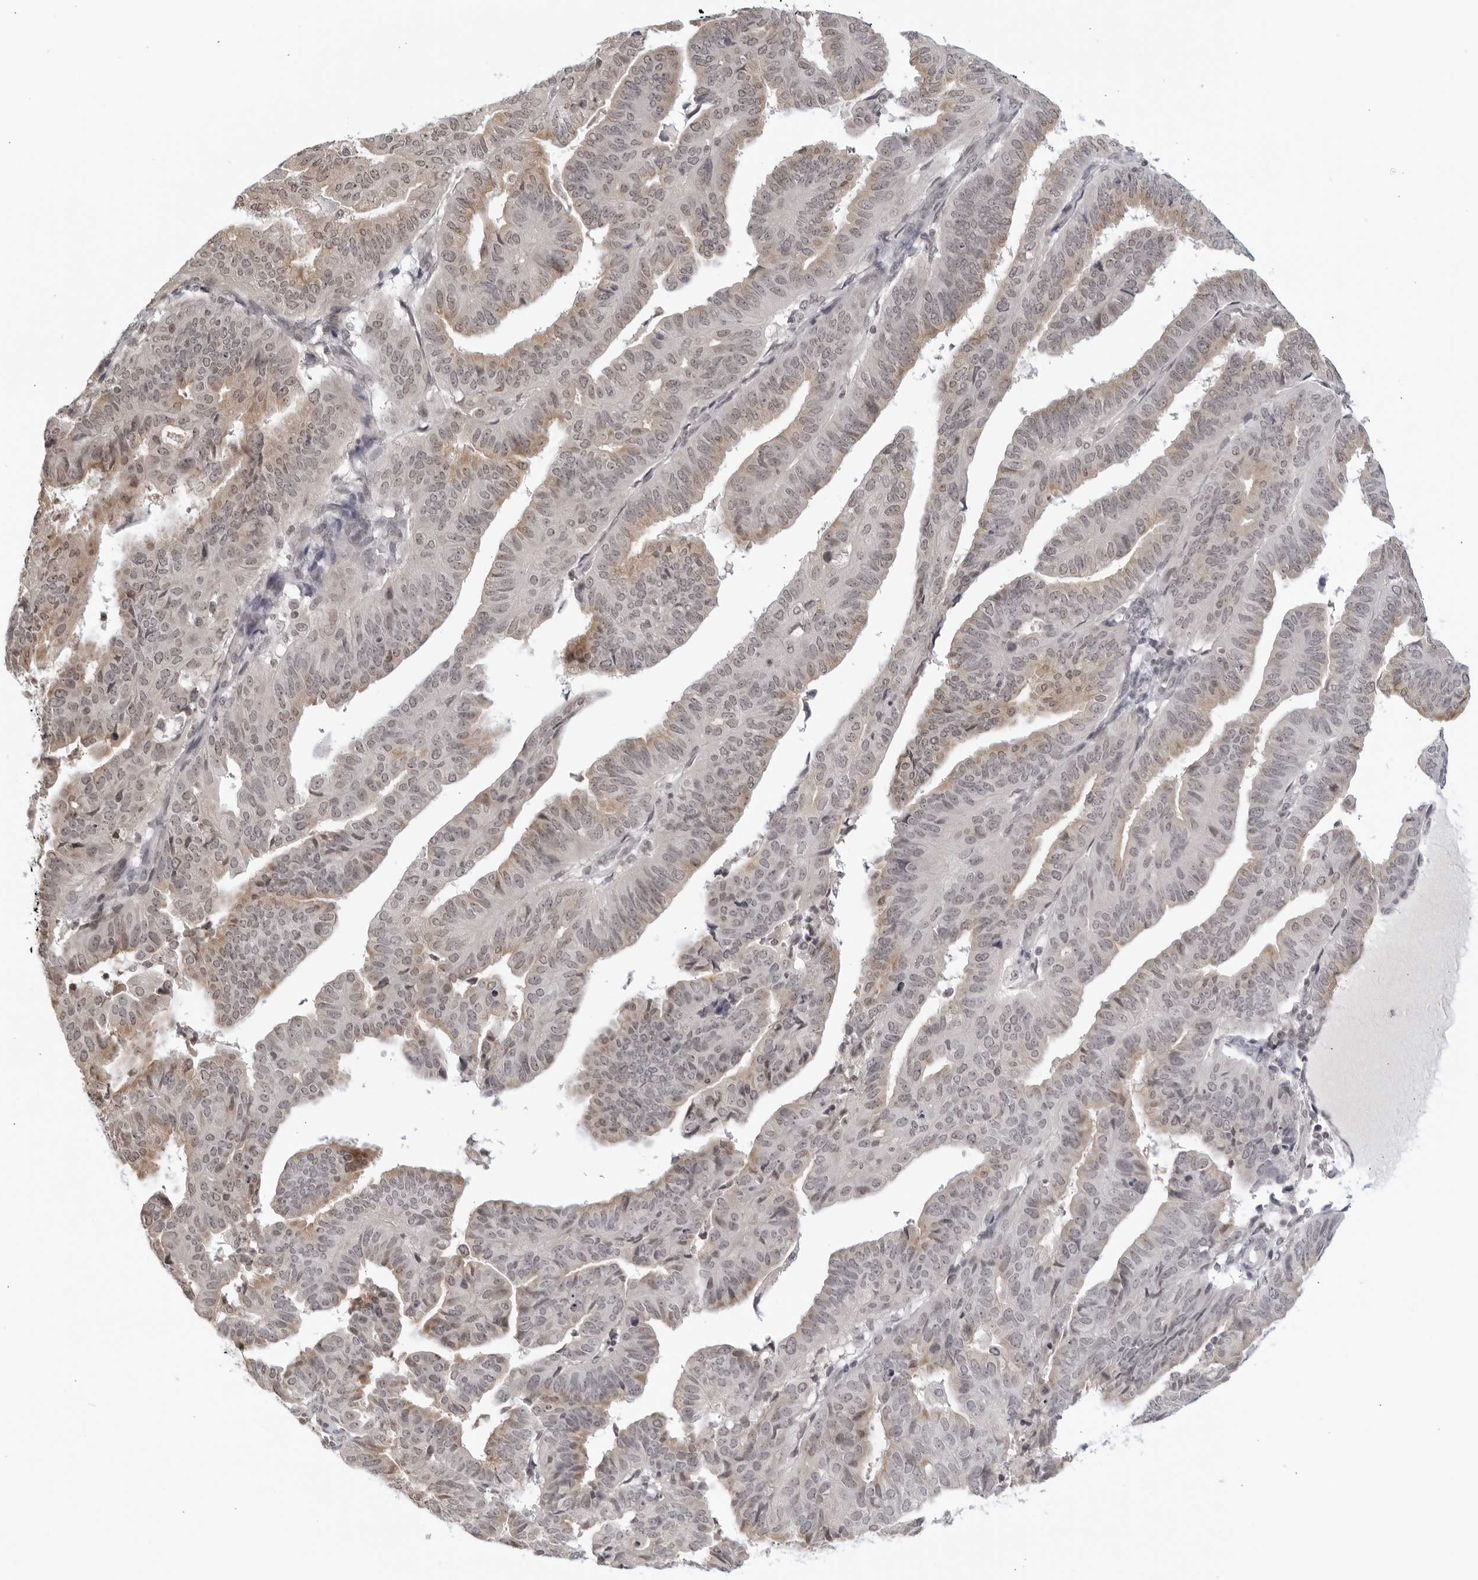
{"staining": {"intensity": "weak", "quantity": "<25%", "location": "cytoplasmic/membranous,nuclear"}, "tissue": "endometrial cancer", "cell_type": "Tumor cells", "image_type": "cancer", "snomed": [{"axis": "morphology", "description": "Adenocarcinoma, NOS"}, {"axis": "topography", "description": "Endometrium"}], "caption": "This is a image of IHC staining of endometrial cancer (adenocarcinoma), which shows no staining in tumor cells.", "gene": "RAB11FIP3", "patient": {"sex": "female", "age": 51}}